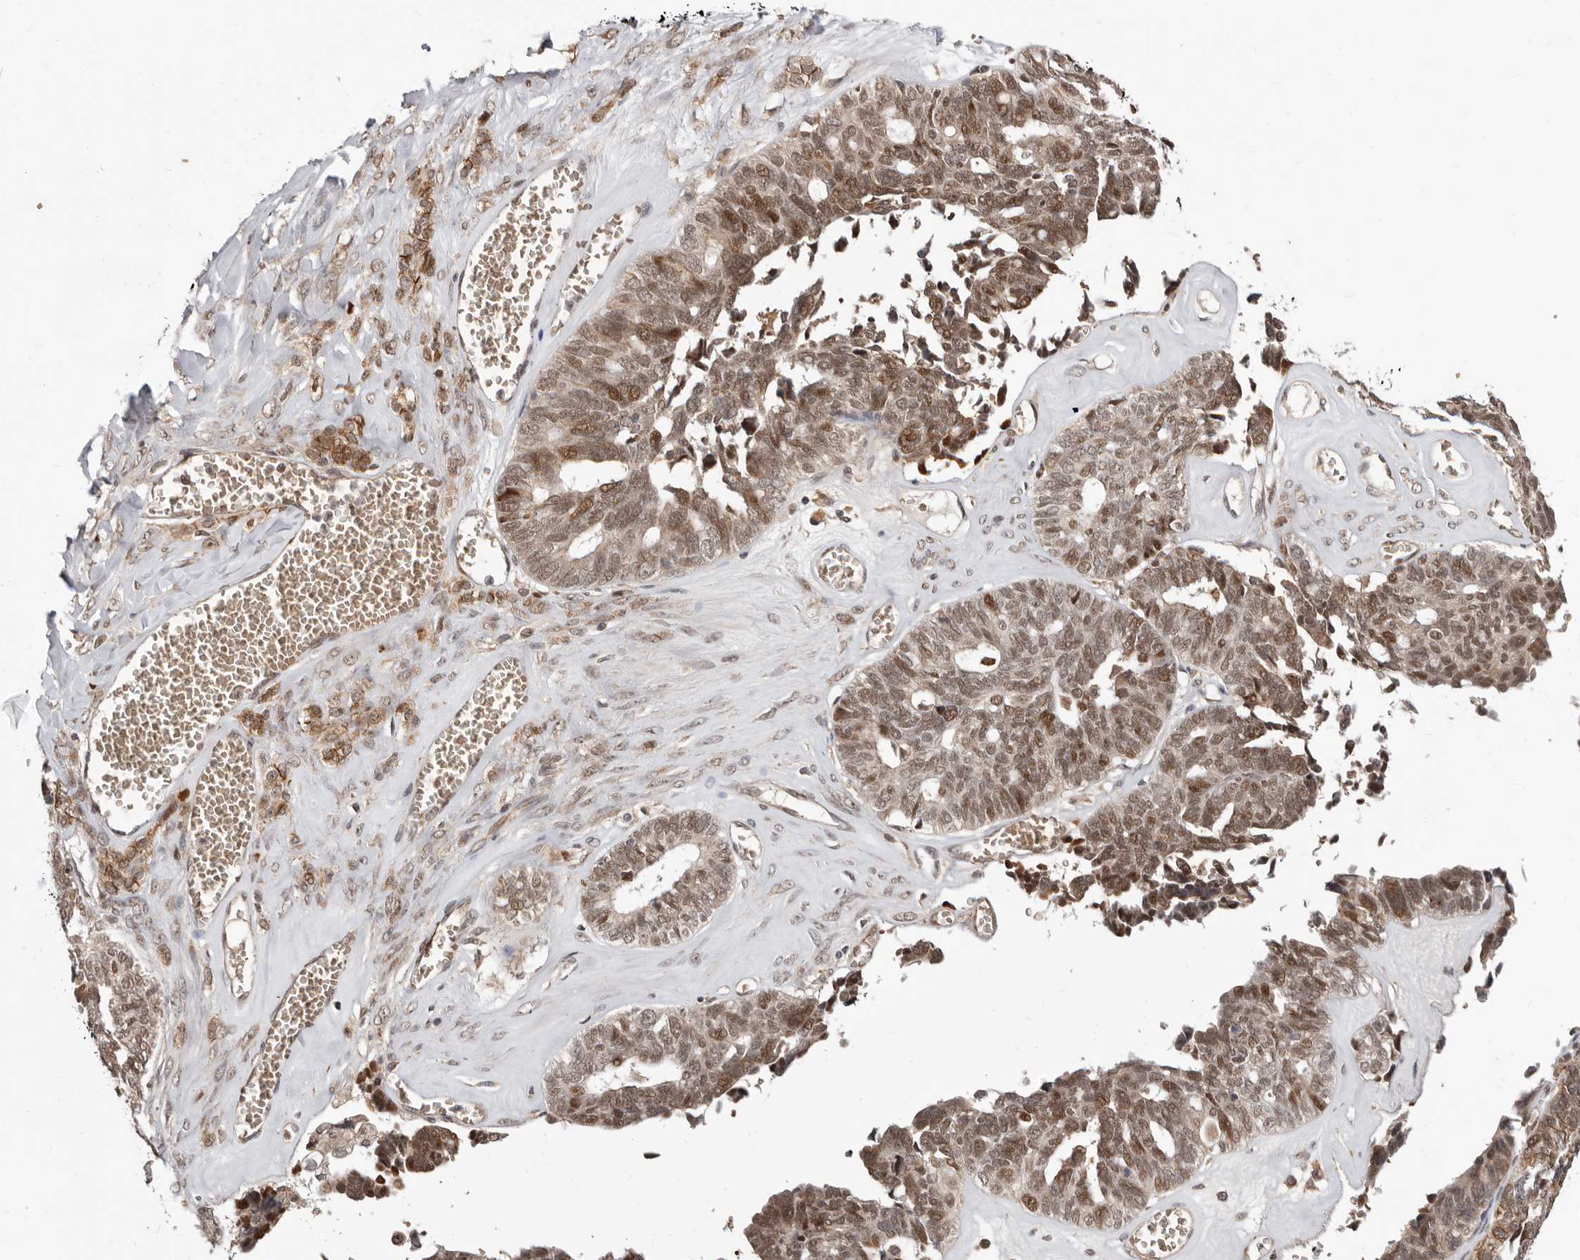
{"staining": {"intensity": "moderate", "quantity": ">75%", "location": "cytoplasmic/membranous,nuclear"}, "tissue": "ovarian cancer", "cell_type": "Tumor cells", "image_type": "cancer", "snomed": [{"axis": "morphology", "description": "Cystadenocarcinoma, serous, NOS"}, {"axis": "topography", "description": "Ovary"}], "caption": "Moderate cytoplasmic/membranous and nuclear positivity is identified in about >75% of tumor cells in ovarian cancer.", "gene": "NCOA3", "patient": {"sex": "female", "age": 79}}